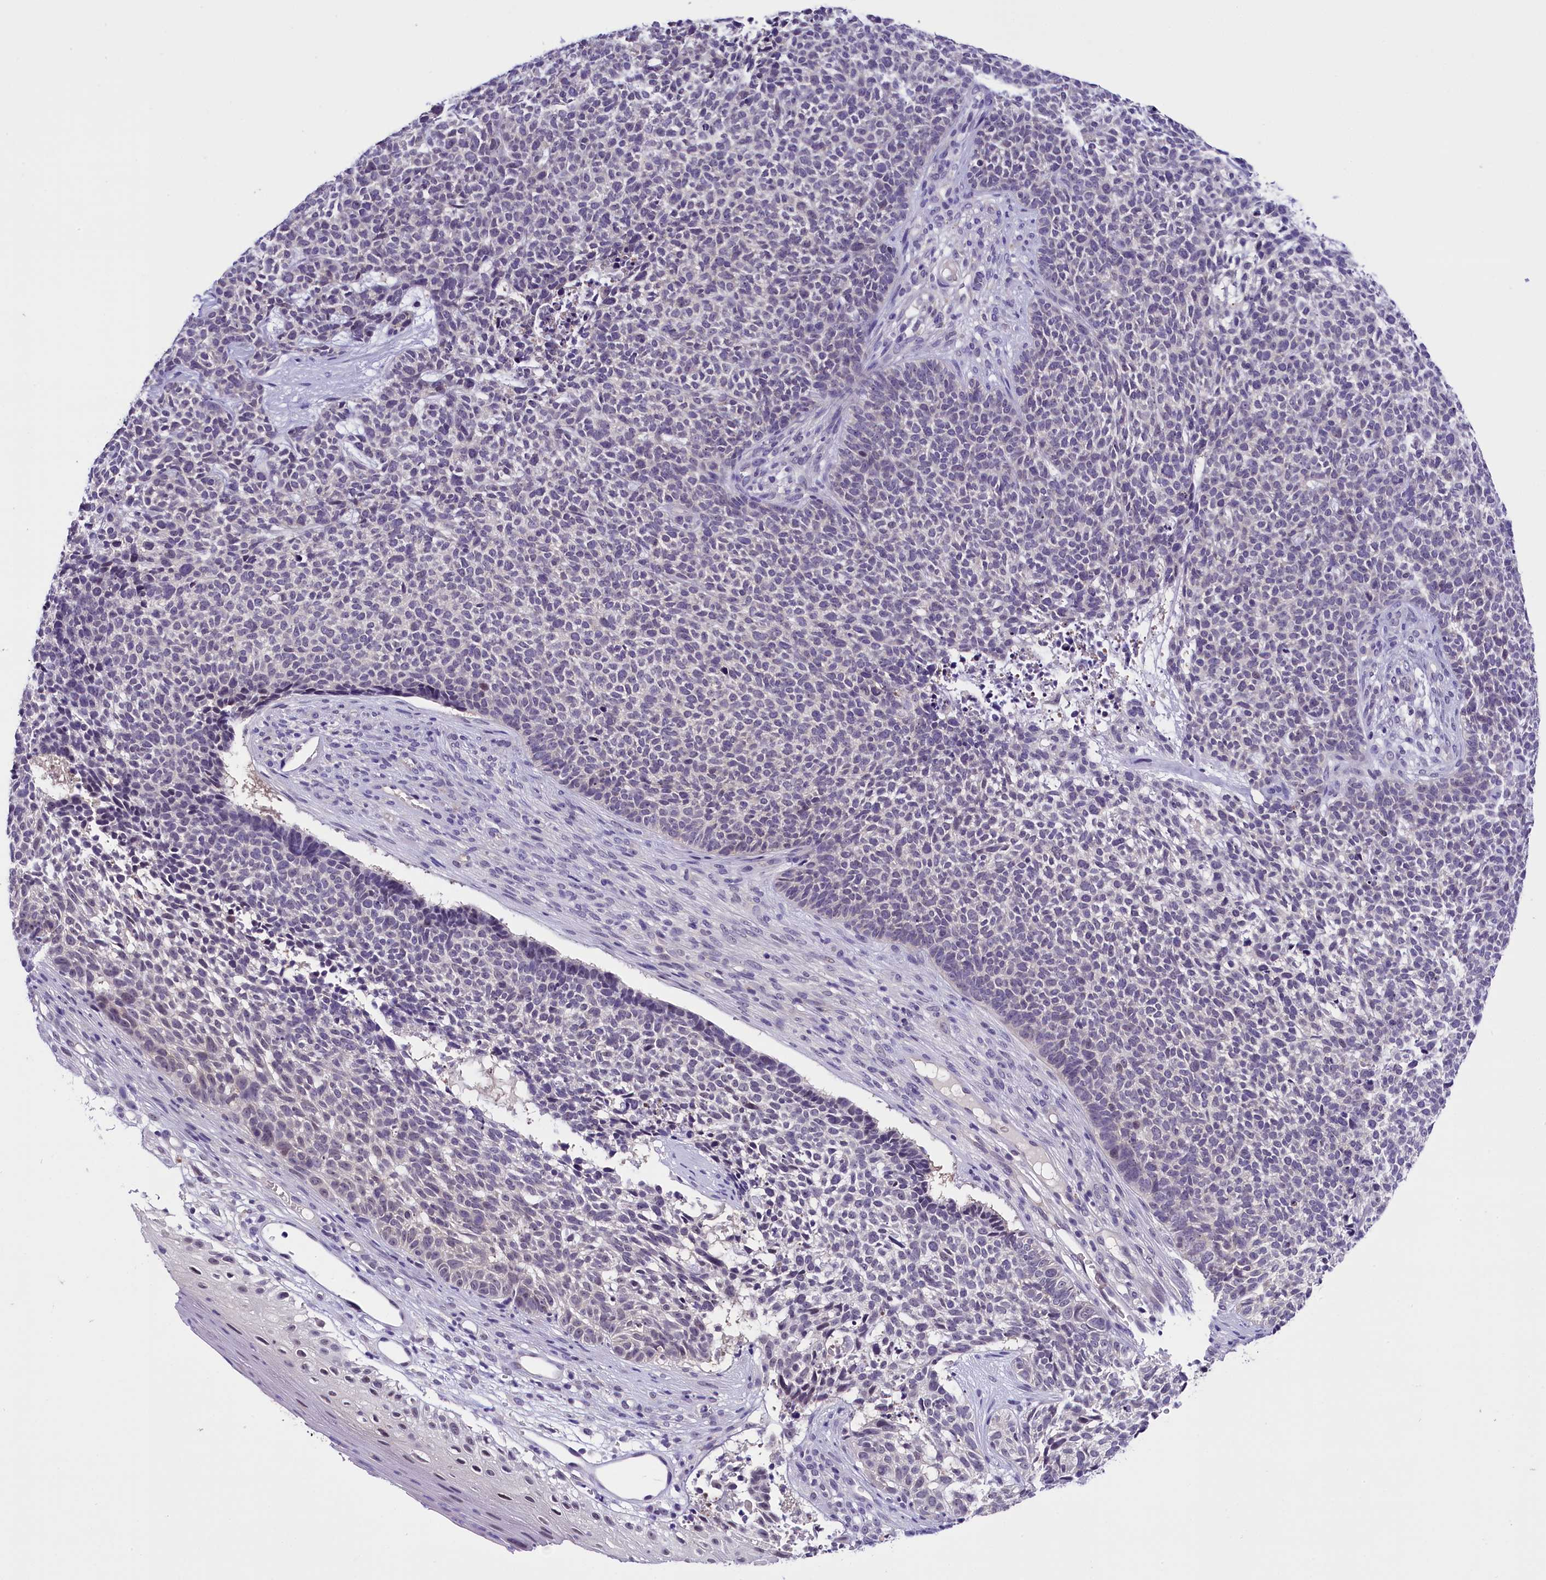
{"staining": {"intensity": "negative", "quantity": "none", "location": "none"}, "tissue": "skin cancer", "cell_type": "Tumor cells", "image_type": "cancer", "snomed": [{"axis": "morphology", "description": "Basal cell carcinoma"}, {"axis": "topography", "description": "Skin"}], "caption": "Protein analysis of skin basal cell carcinoma exhibits no significant staining in tumor cells.", "gene": "IQCN", "patient": {"sex": "female", "age": 84}}